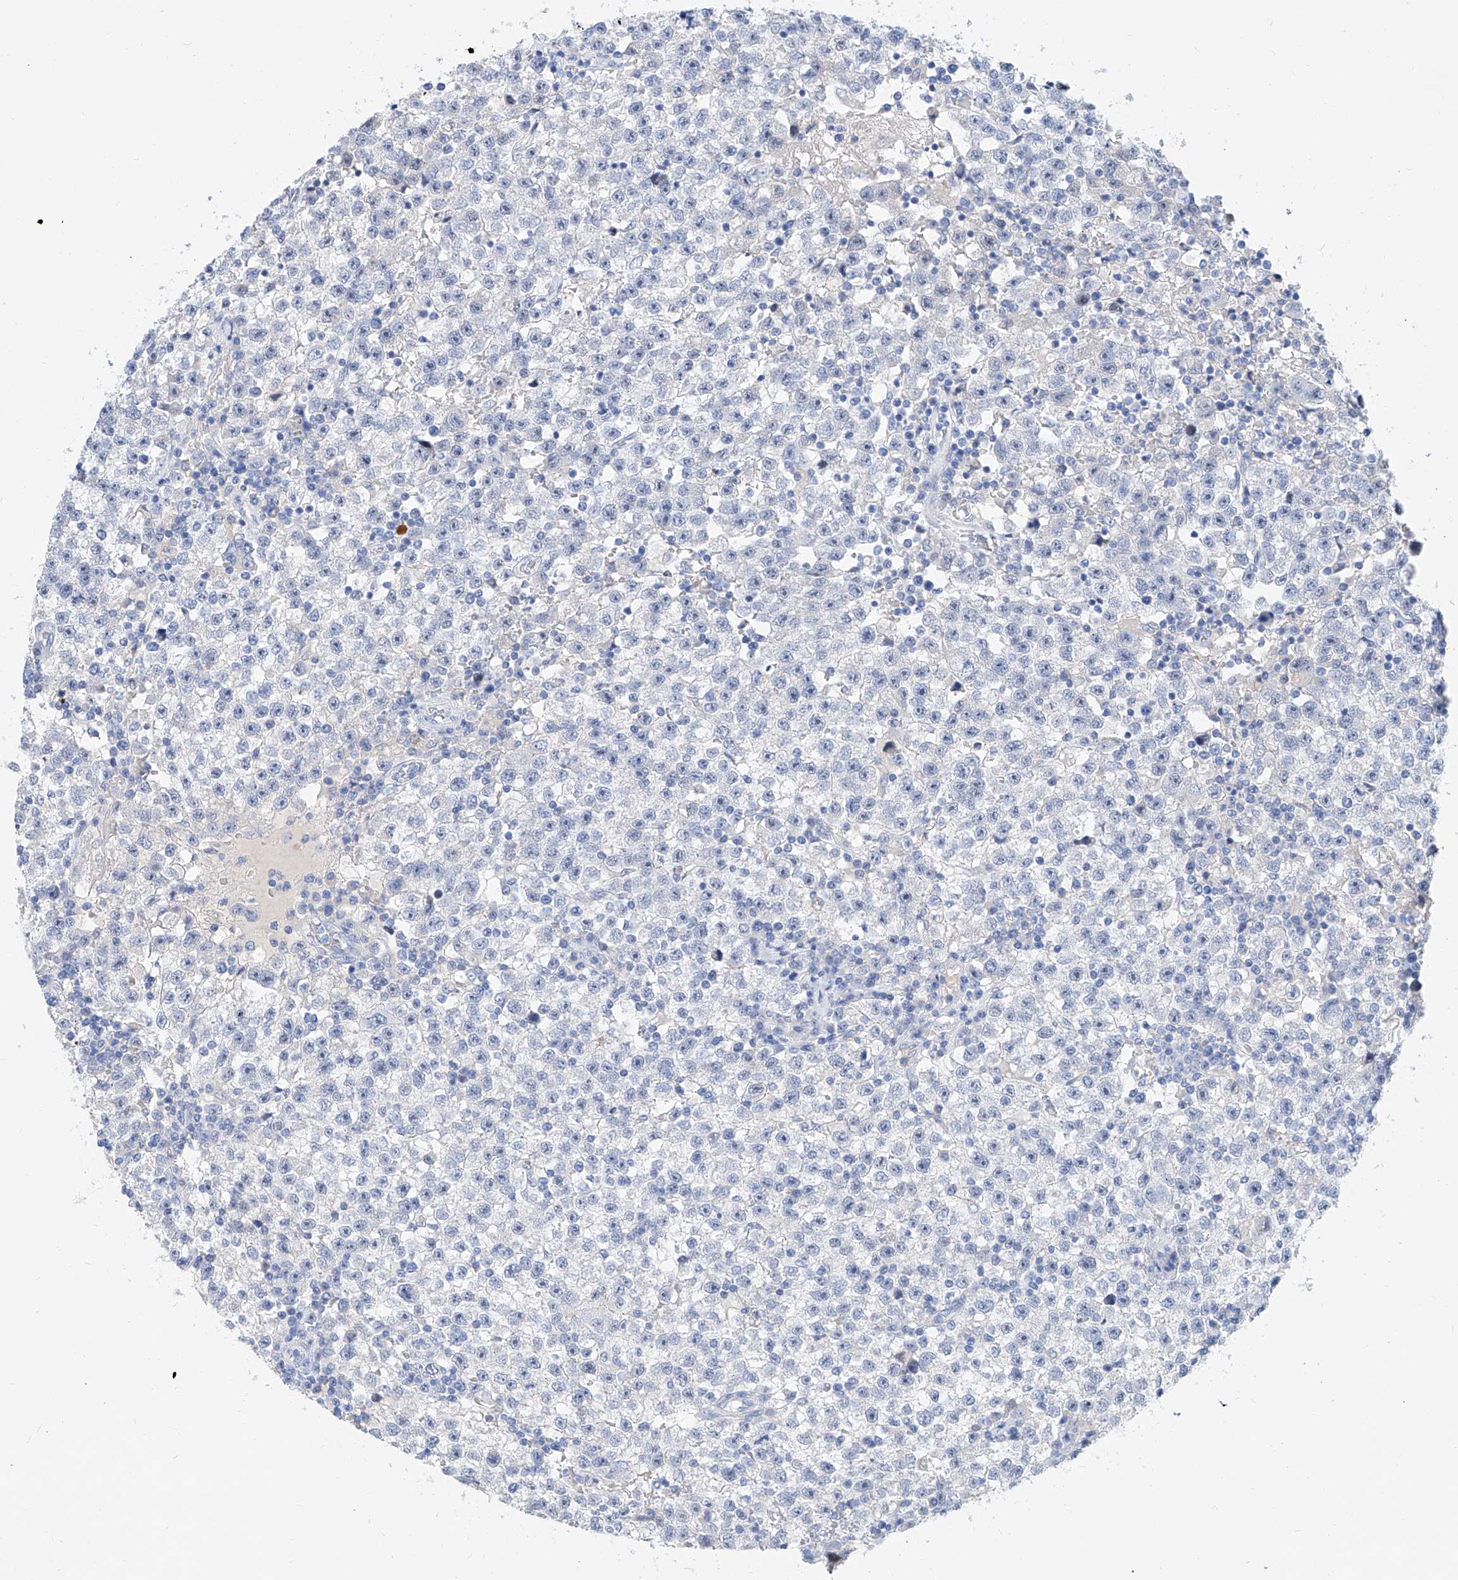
{"staining": {"intensity": "negative", "quantity": "none", "location": "none"}, "tissue": "testis cancer", "cell_type": "Tumor cells", "image_type": "cancer", "snomed": [{"axis": "morphology", "description": "Seminoma, NOS"}, {"axis": "topography", "description": "Testis"}], "caption": "High power microscopy photomicrograph of an immunohistochemistry image of testis seminoma, revealing no significant expression in tumor cells. Brightfield microscopy of IHC stained with DAB (3,3'-diaminobenzidine) (brown) and hematoxylin (blue), captured at high magnification.", "gene": "SLC25A29", "patient": {"sex": "male", "age": 22}}